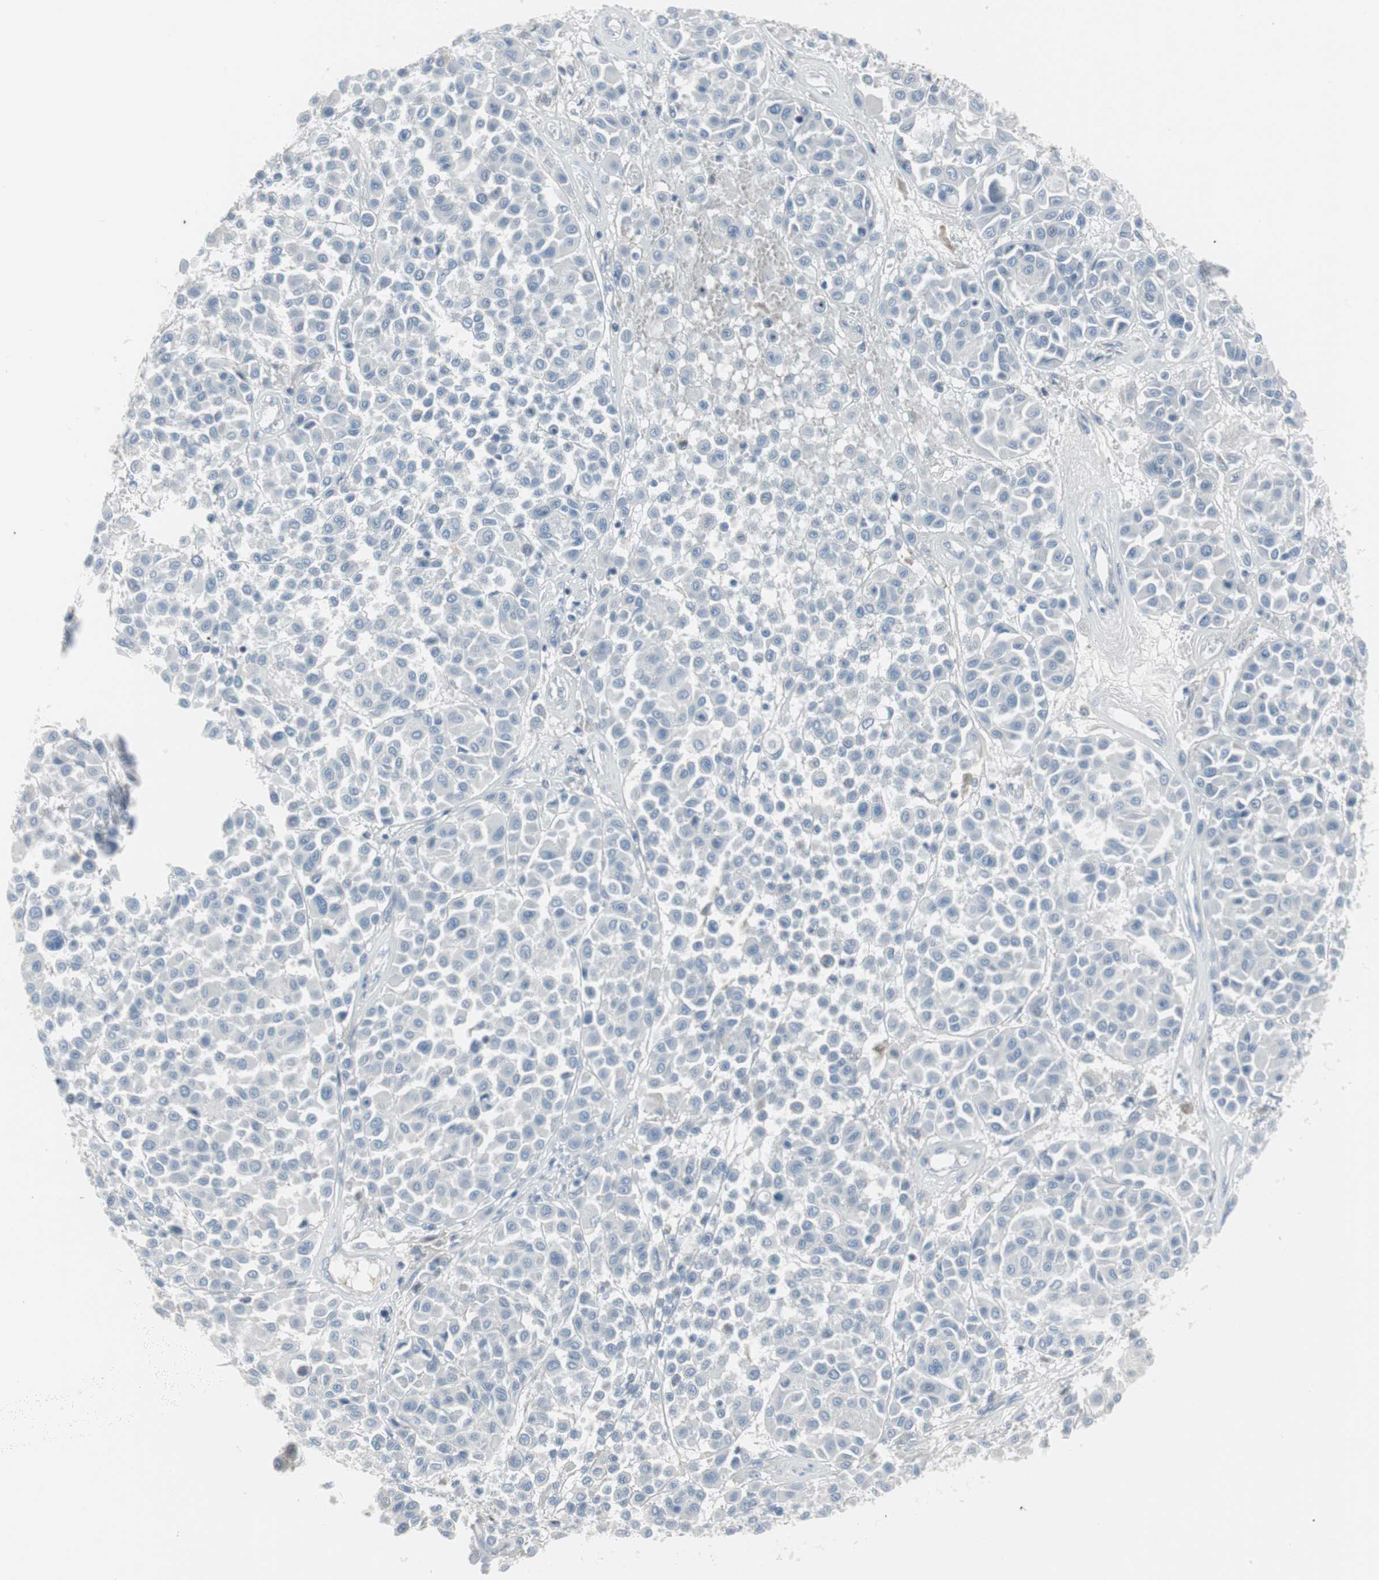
{"staining": {"intensity": "negative", "quantity": "none", "location": "none"}, "tissue": "melanoma", "cell_type": "Tumor cells", "image_type": "cancer", "snomed": [{"axis": "morphology", "description": "Malignant melanoma, Metastatic site"}, {"axis": "topography", "description": "Soft tissue"}], "caption": "IHC micrograph of neoplastic tissue: melanoma stained with DAB shows no significant protein expression in tumor cells. The staining is performed using DAB brown chromogen with nuclei counter-stained in using hematoxylin.", "gene": "PIGR", "patient": {"sex": "male", "age": 41}}